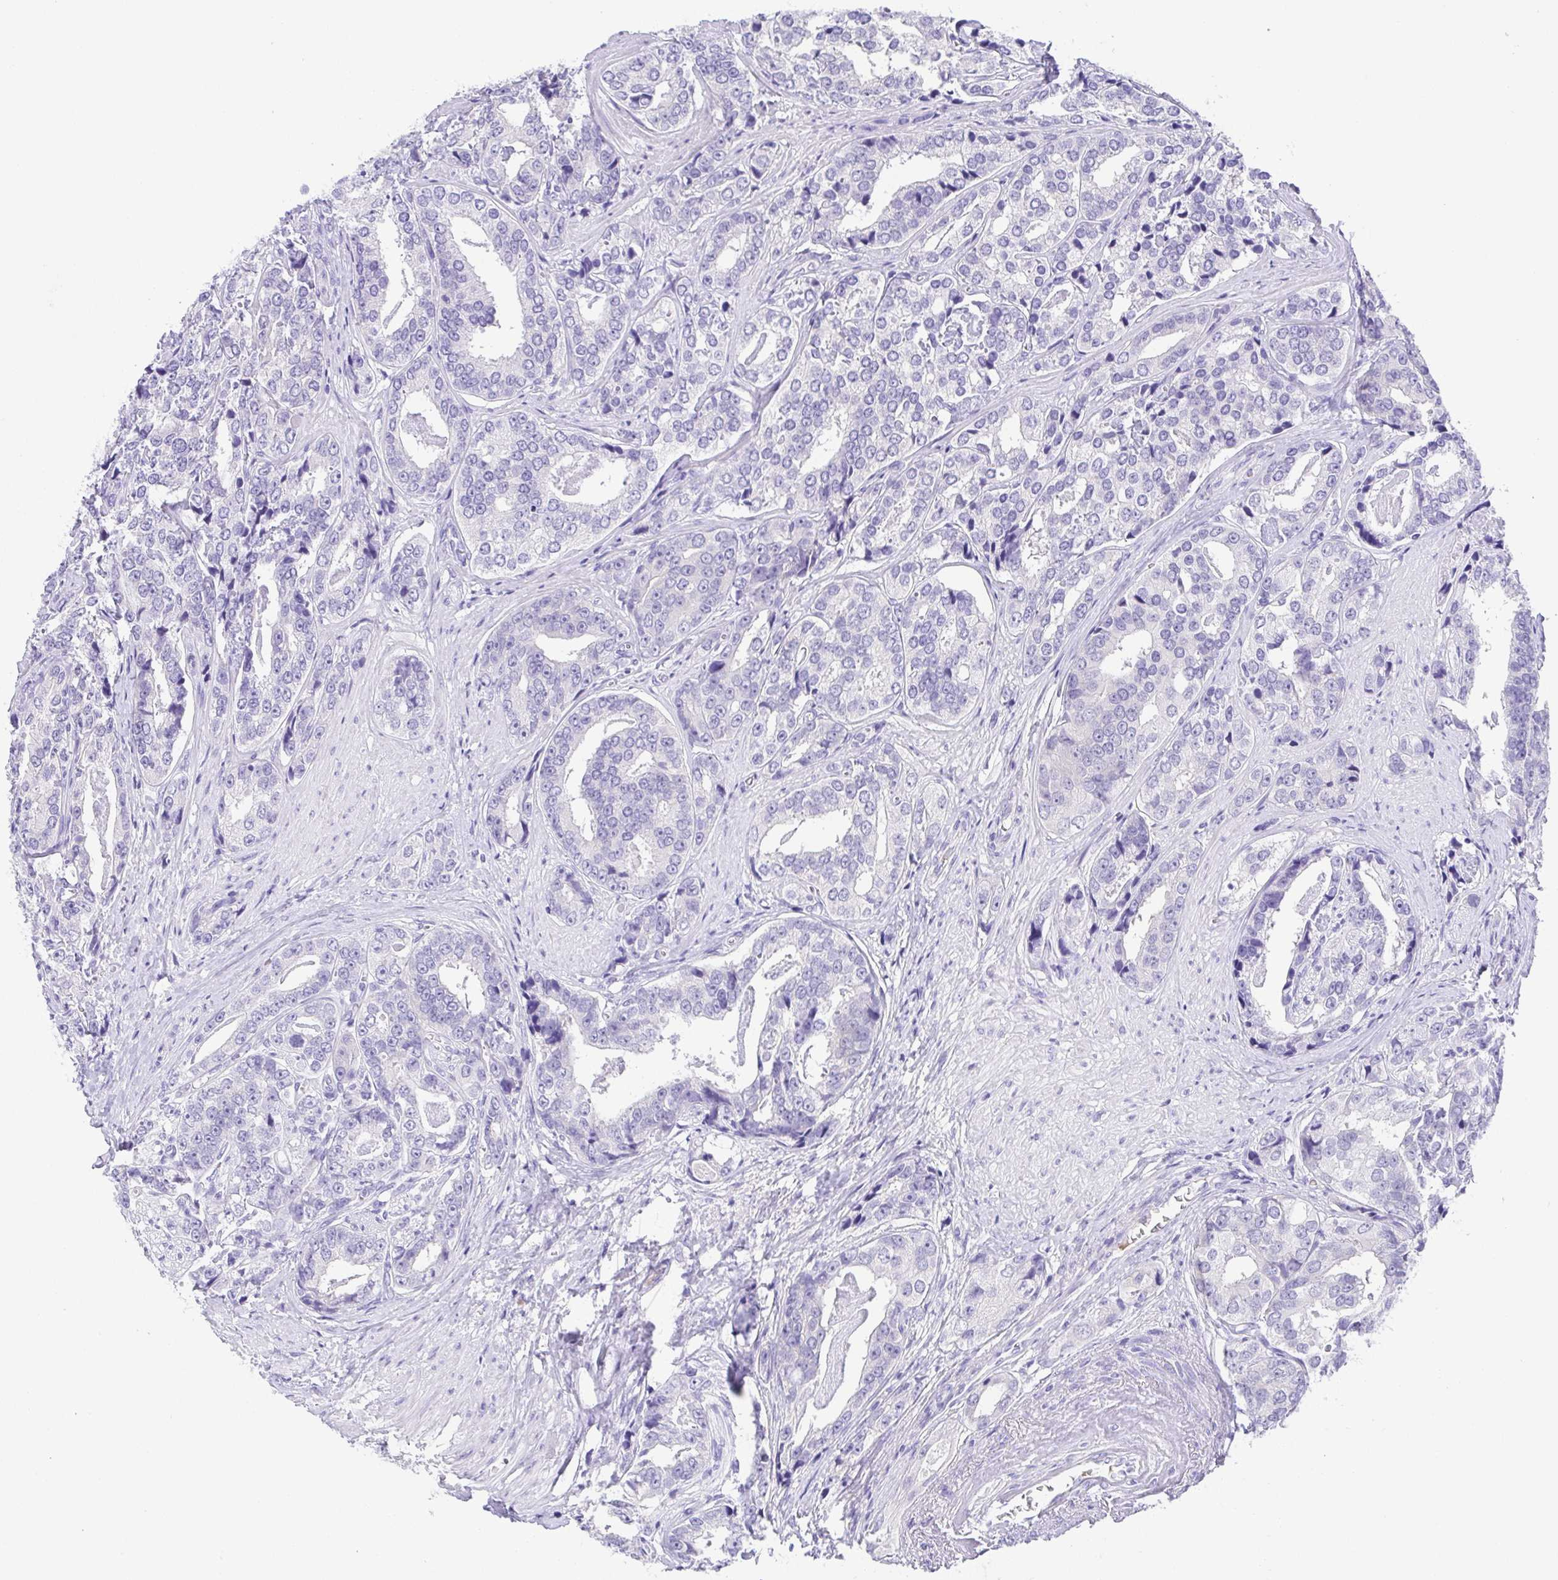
{"staining": {"intensity": "negative", "quantity": "none", "location": "none"}, "tissue": "prostate cancer", "cell_type": "Tumor cells", "image_type": "cancer", "snomed": [{"axis": "morphology", "description": "Adenocarcinoma, High grade"}, {"axis": "topography", "description": "Prostate"}], "caption": "There is no significant staining in tumor cells of prostate cancer (high-grade adenocarcinoma). (Stains: DAB (3,3'-diaminobenzidine) immunohistochemistry with hematoxylin counter stain, Microscopy: brightfield microscopy at high magnification).", "gene": "SPATA4", "patient": {"sex": "male", "age": 71}}